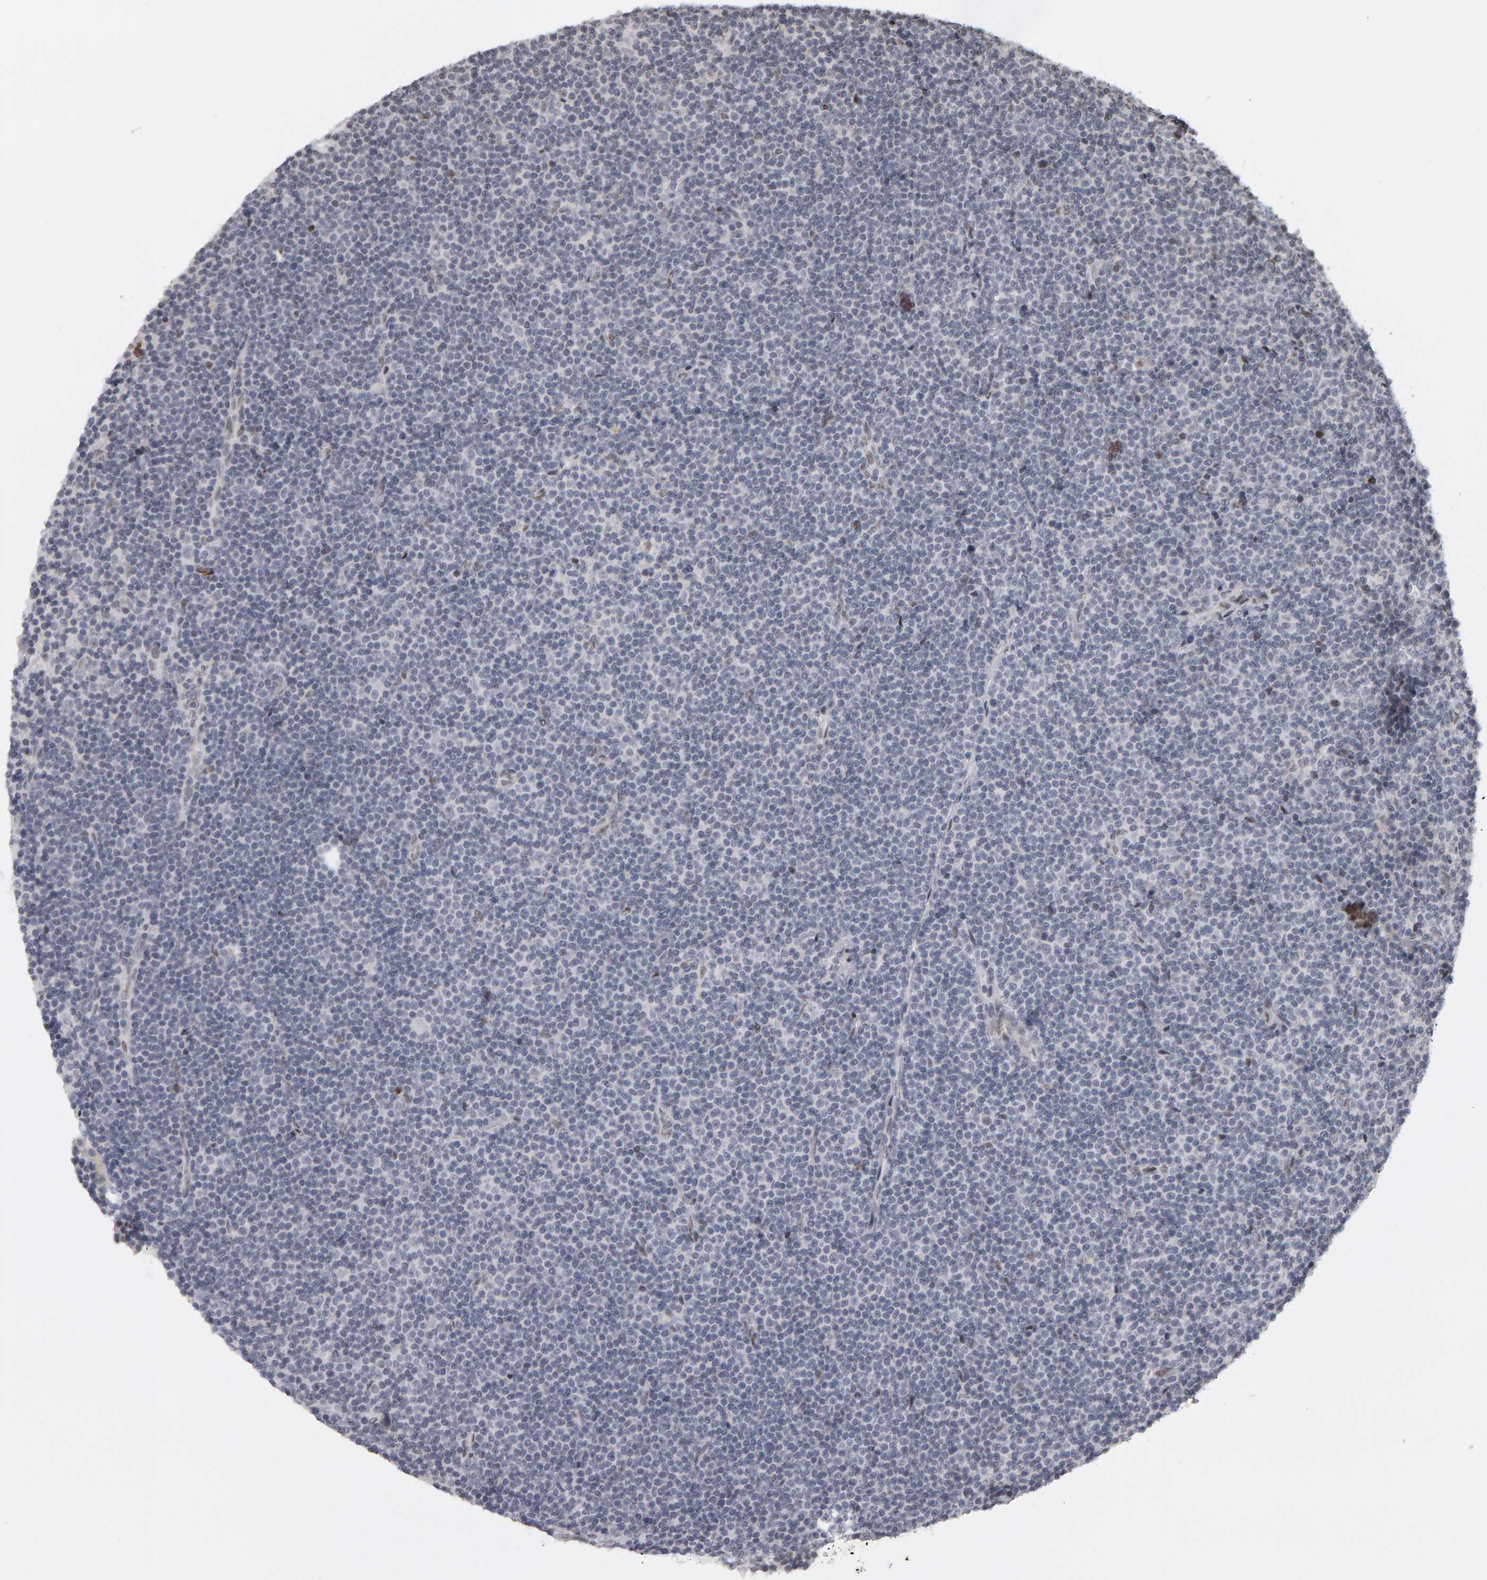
{"staining": {"intensity": "negative", "quantity": "none", "location": "none"}, "tissue": "lymphoma", "cell_type": "Tumor cells", "image_type": "cancer", "snomed": [{"axis": "morphology", "description": "Malignant lymphoma, non-Hodgkin's type, Low grade"}, {"axis": "topography", "description": "Lymph node"}], "caption": "This is an immunohistochemistry (IHC) image of human lymphoma. There is no expression in tumor cells.", "gene": "TRAM1", "patient": {"sex": "female", "age": 67}}